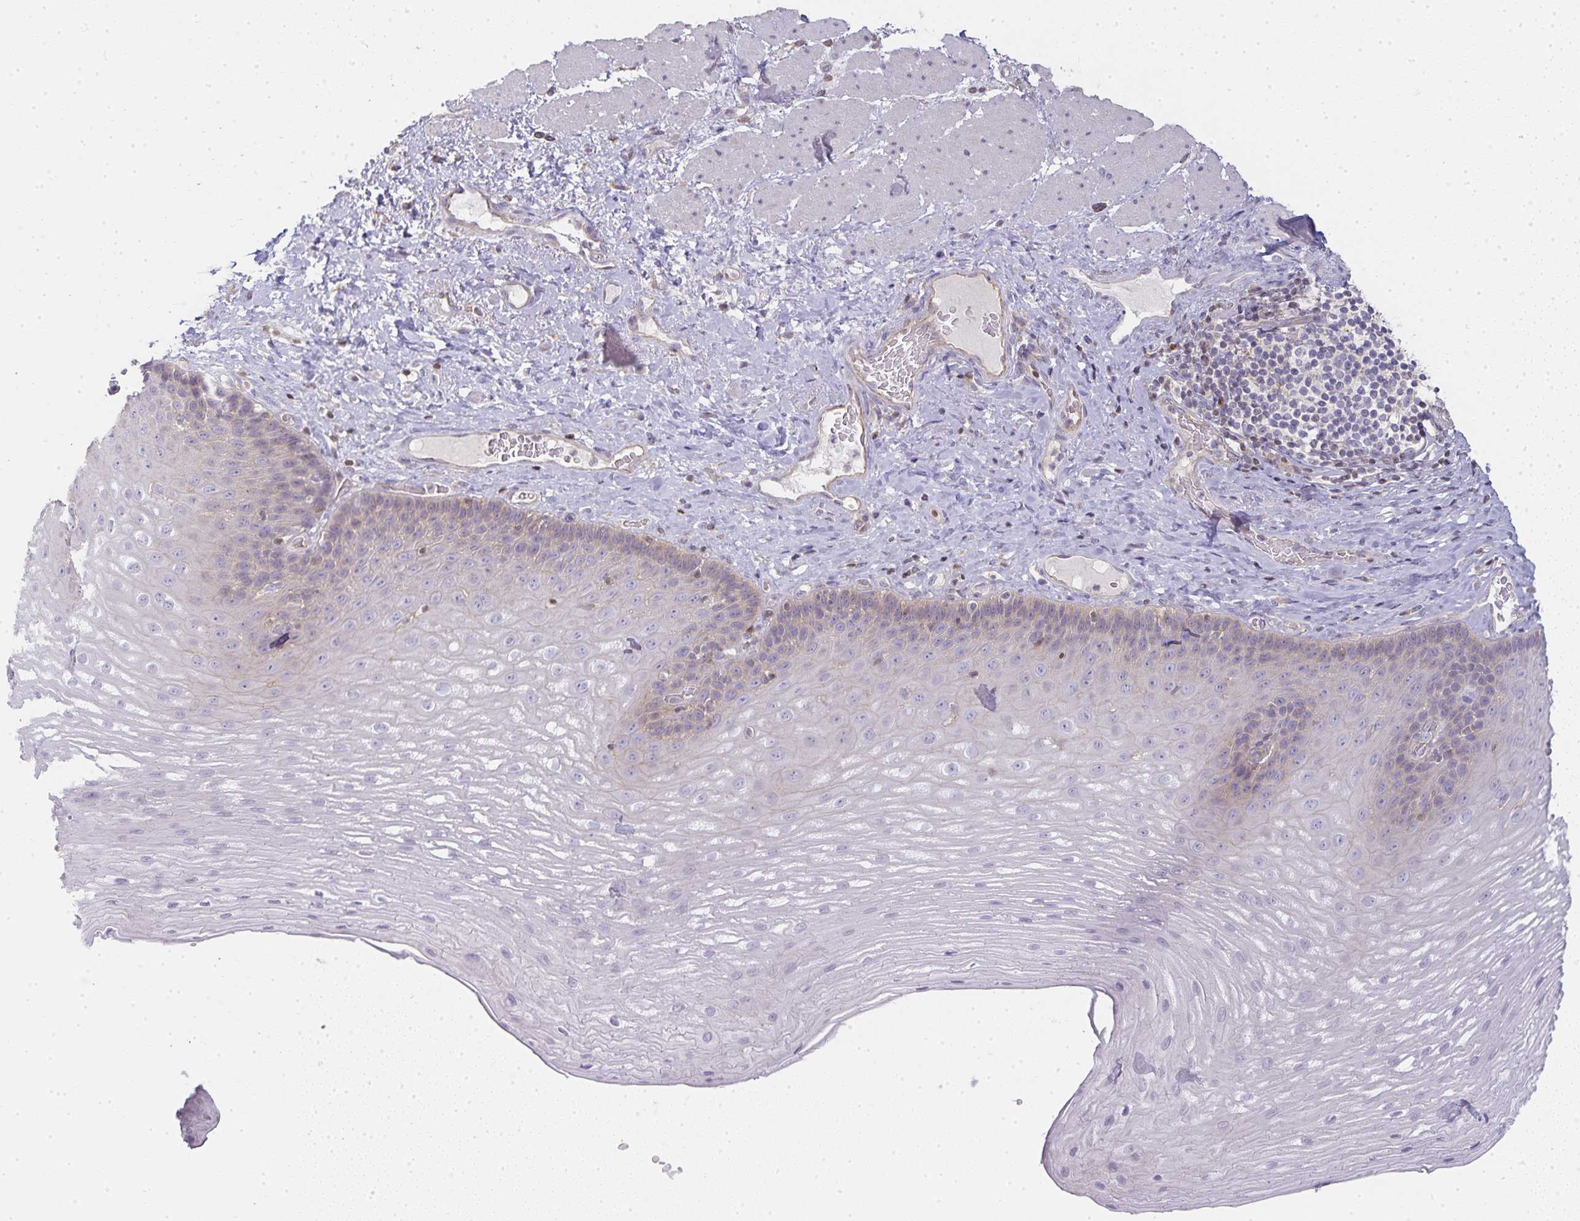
{"staining": {"intensity": "negative", "quantity": "none", "location": "none"}, "tissue": "esophagus", "cell_type": "Squamous epithelial cells", "image_type": "normal", "snomed": [{"axis": "morphology", "description": "Normal tissue, NOS"}, {"axis": "topography", "description": "Esophagus"}], "caption": "Squamous epithelial cells show no significant staining in unremarkable esophagus. (DAB immunohistochemistry, high magnification).", "gene": "GATA3", "patient": {"sex": "male", "age": 62}}